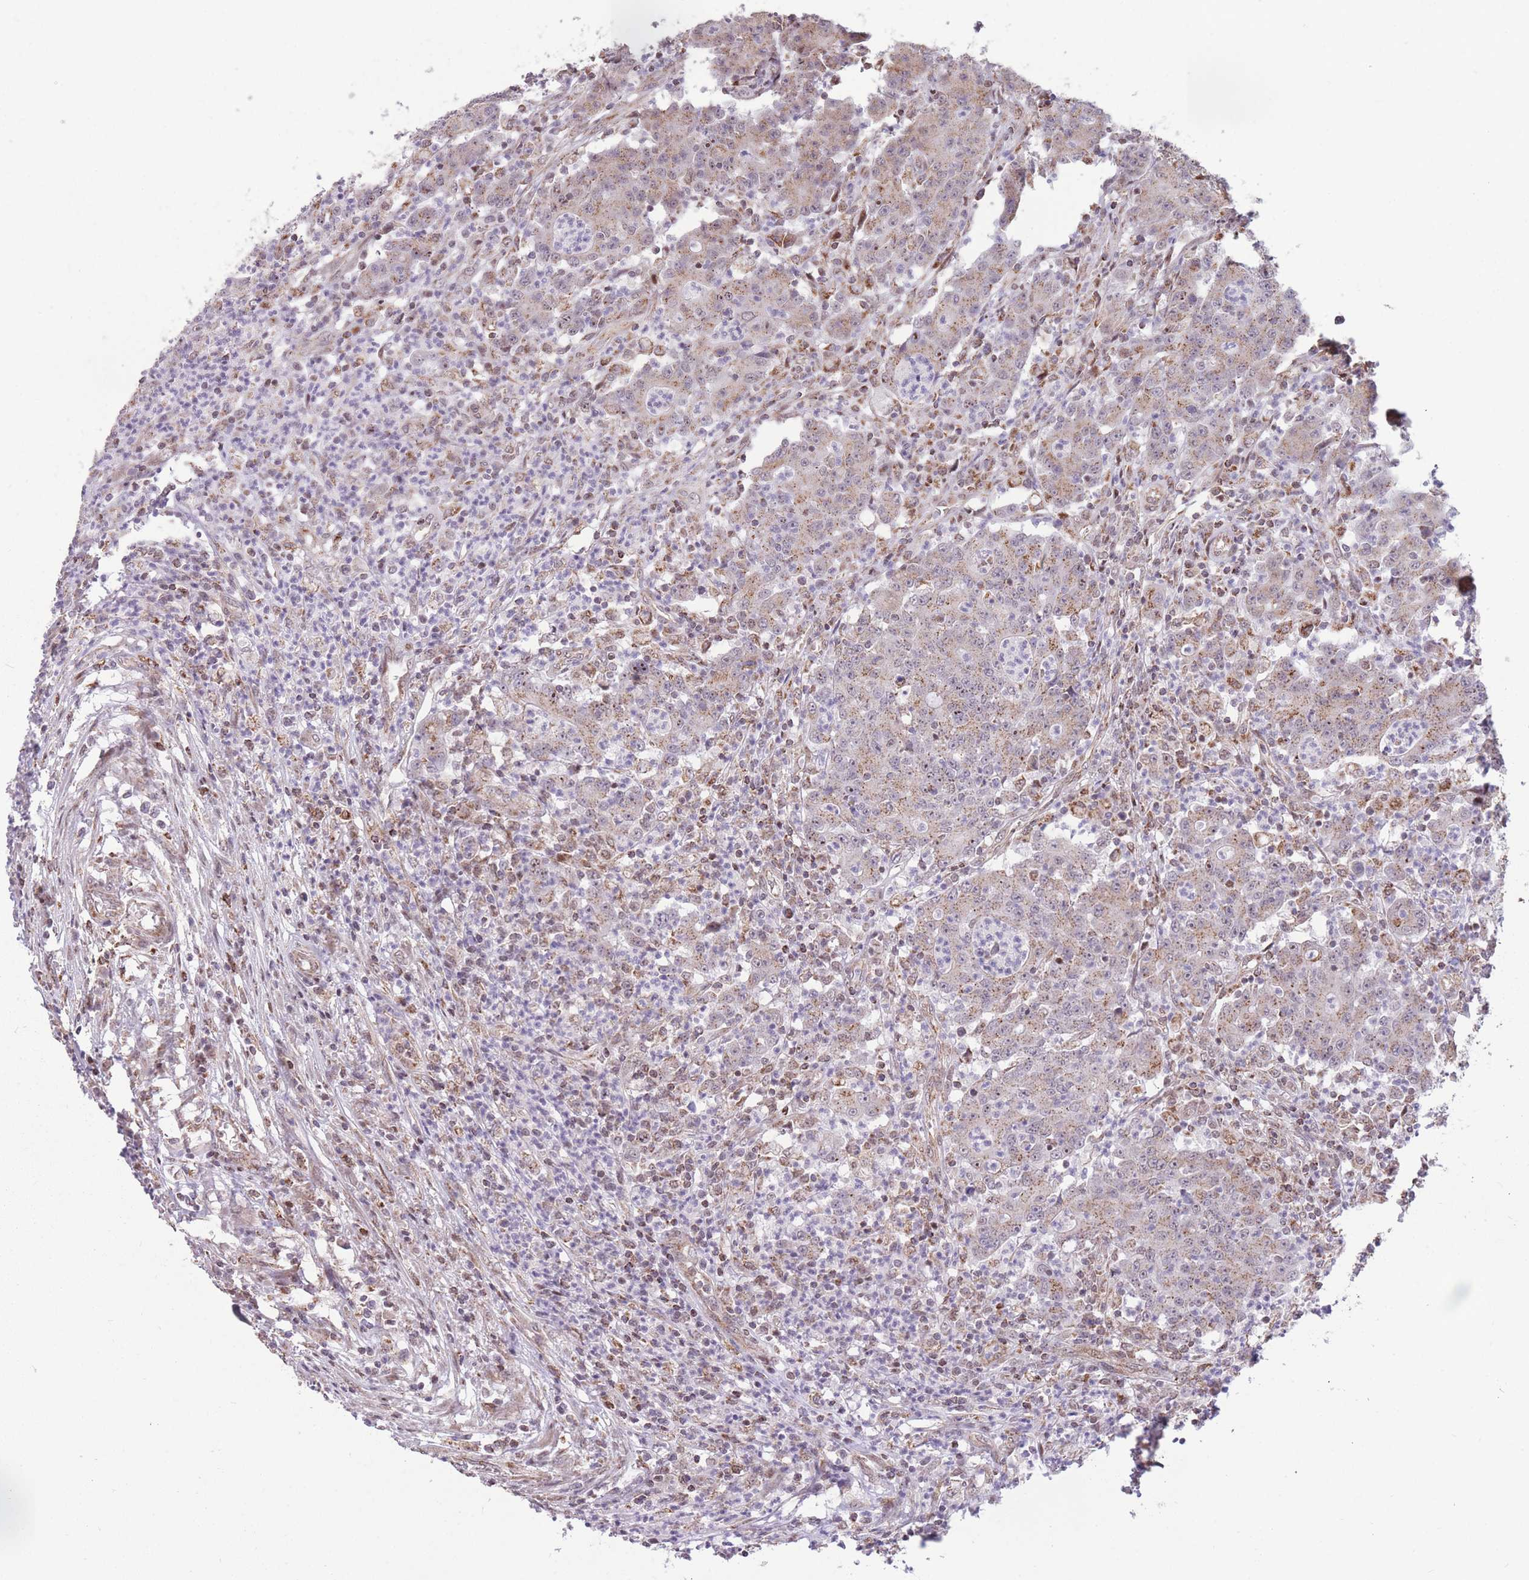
{"staining": {"intensity": "moderate", "quantity": "25%-75%", "location": "cytoplasmic/membranous"}, "tissue": "colorectal cancer", "cell_type": "Tumor cells", "image_type": "cancer", "snomed": [{"axis": "morphology", "description": "Adenocarcinoma, NOS"}, {"axis": "topography", "description": "Colon"}], "caption": "Immunohistochemical staining of colorectal cancer exhibits moderate cytoplasmic/membranous protein staining in about 25%-75% of tumor cells.", "gene": "DPYSL4", "patient": {"sex": "male", "age": 83}}